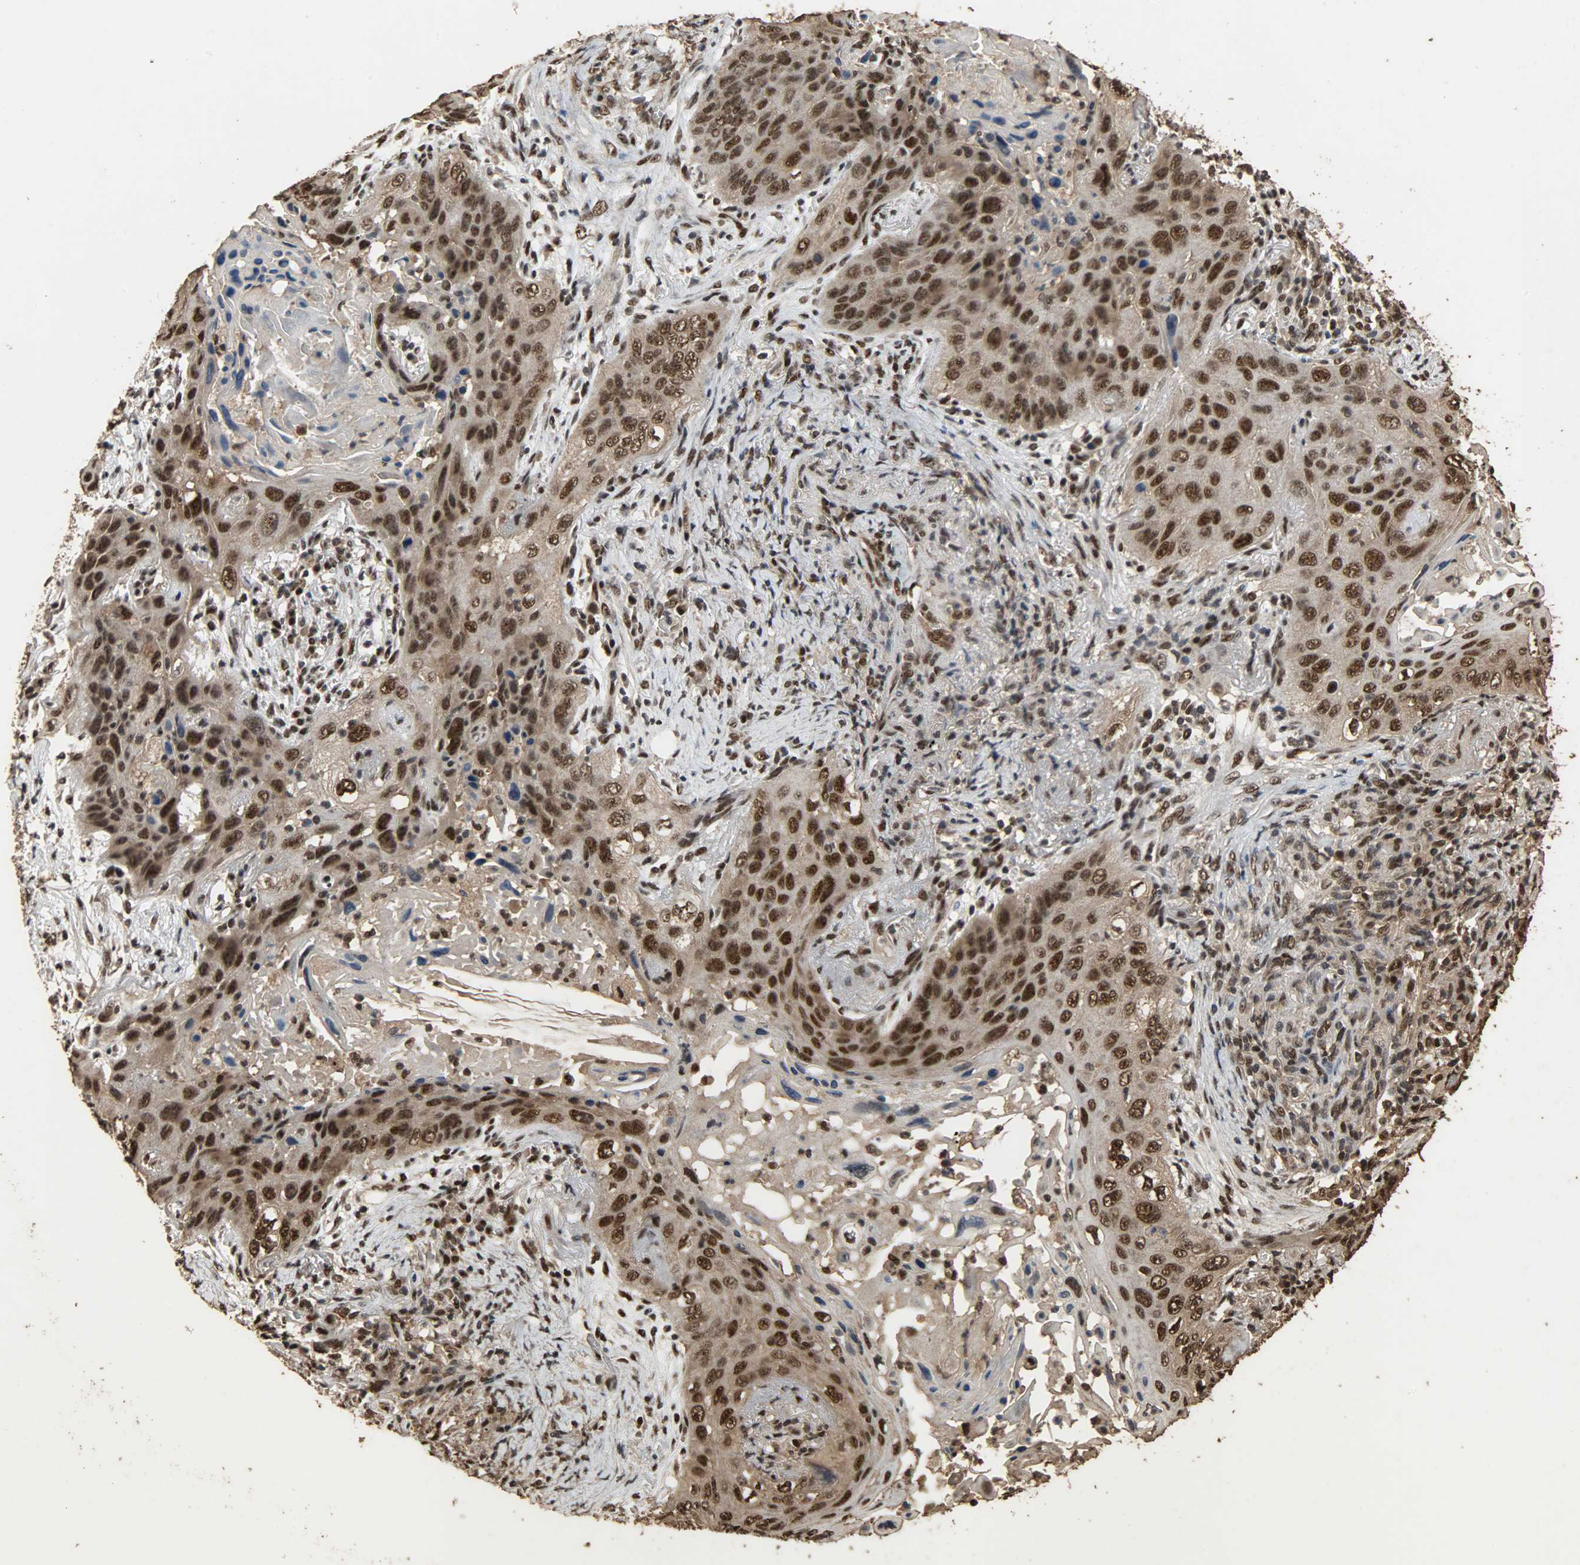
{"staining": {"intensity": "strong", "quantity": ">75%", "location": "cytoplasmic/membranous,nuclear"}, "tissue": "lung cancer", "cell_type": "Tumor cells", "image_type": "cancer", "snomed": [{"axis": "morphology", "description": "Squamous cell carcinoma, NOS"}, {"axis": "topography", "description": "Lung"}], "caption": "Protein positivity by IHC exhibits strong cytoplasmic/membranous and nuclear expression in about >75% of tumor cells in lung cancer. (Stains: DAB (3,3'-diaminobenzidine) in brown, nuclei in blue, Microscopy: brightfield microscopy at high magnification).", "gene": "CCNT2", "patient": {"sex": "female", "age": 67}}